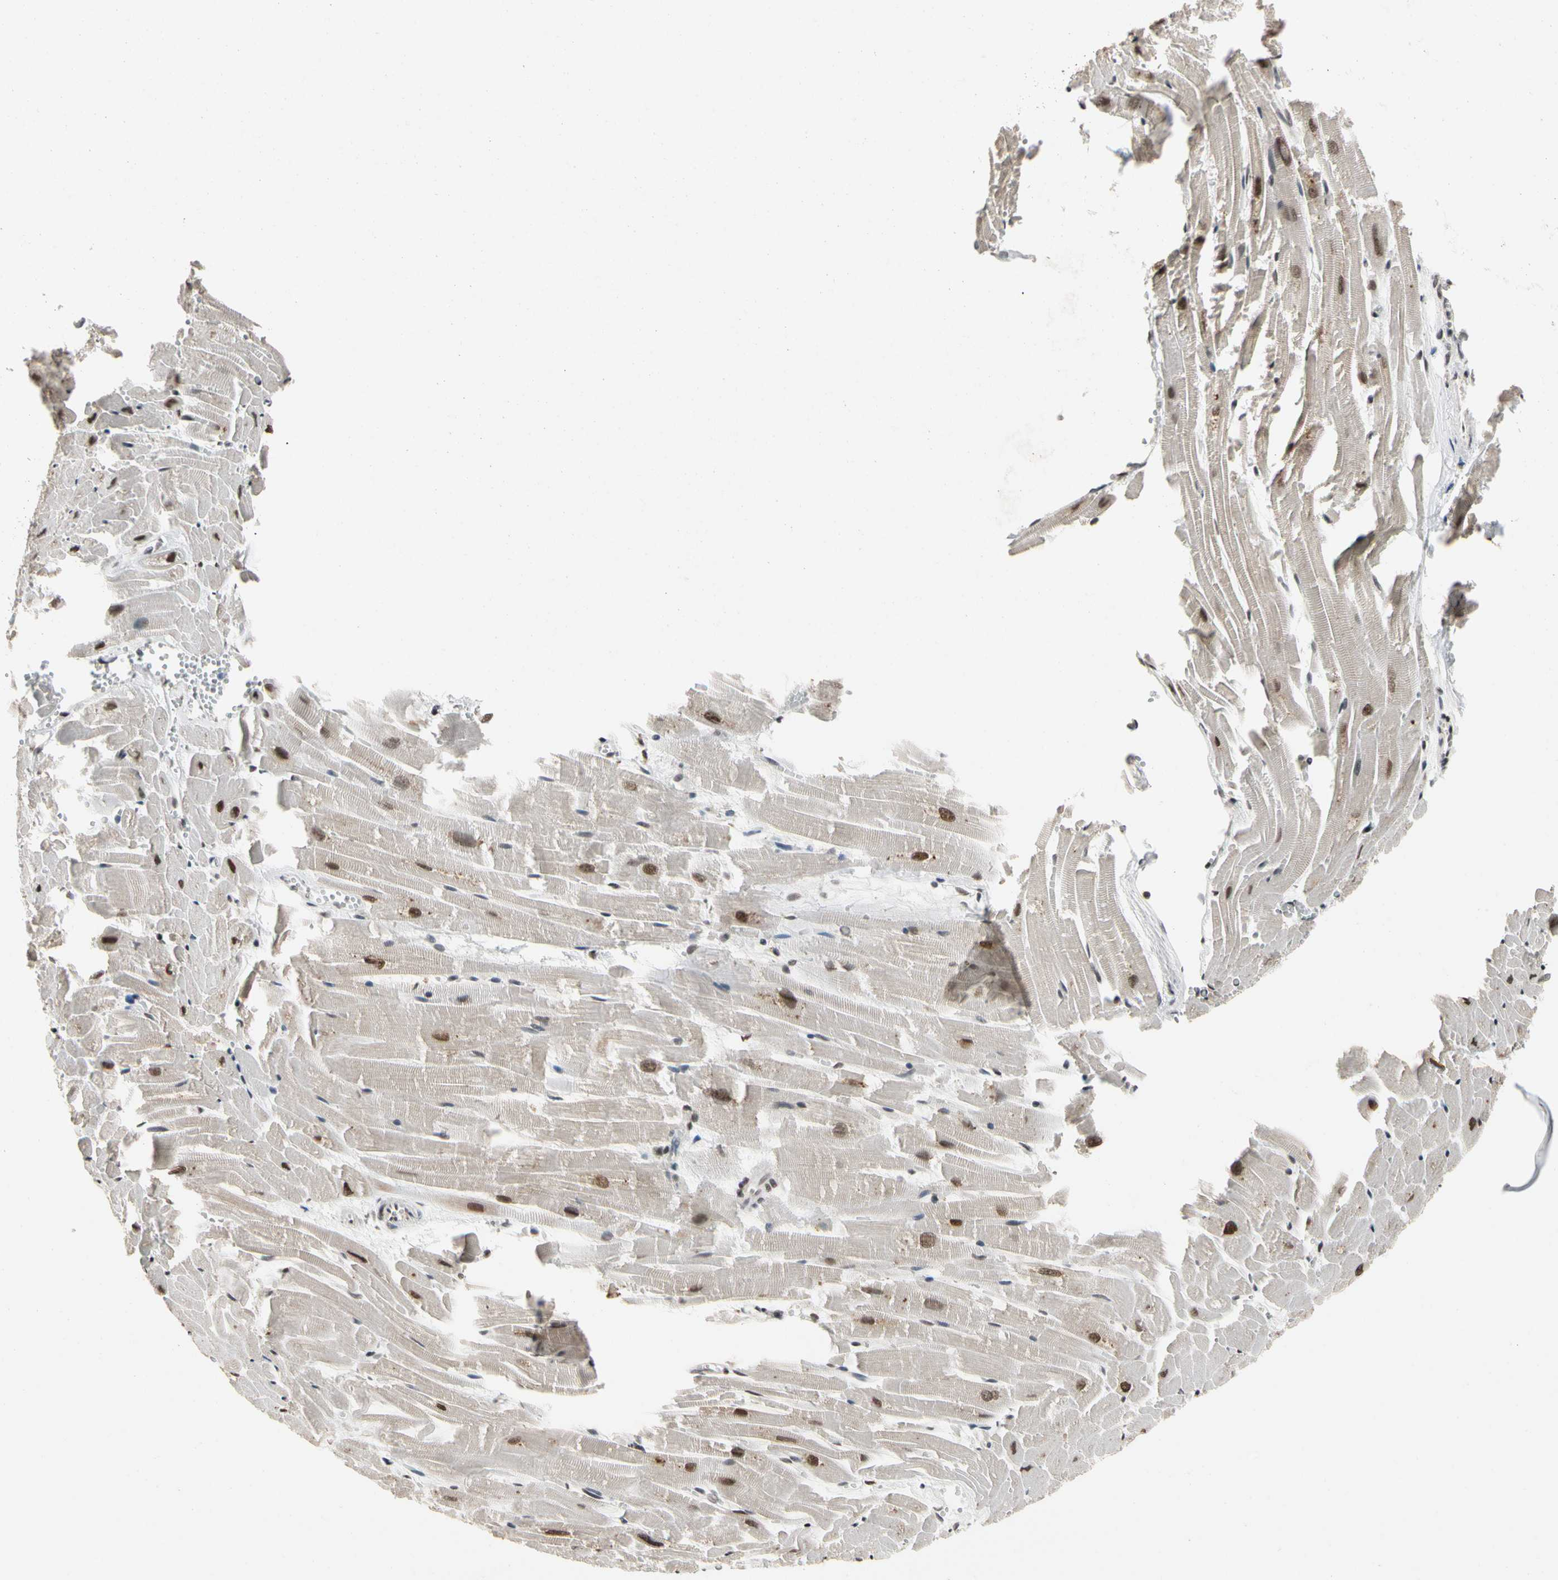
{"staining": {"intensity": "strong", "quantity": ">75%", "location": "nuclear"}, "tissue": "heart muscle", "cell_type": "Cardiomyocytes", "image_type": "normal", "snomed": [{"axis": "morphology", "description": "Normal tissue, NOS"}, {"axis": "topography", "description": "Heart"}], "caption": "Protein expression analysis of benign heart muscle shows strong nuclear staining in about >75% of cardiomyocytes.", "gene": "FAM98B", "patient": {"sex": "female", "age": 19}}